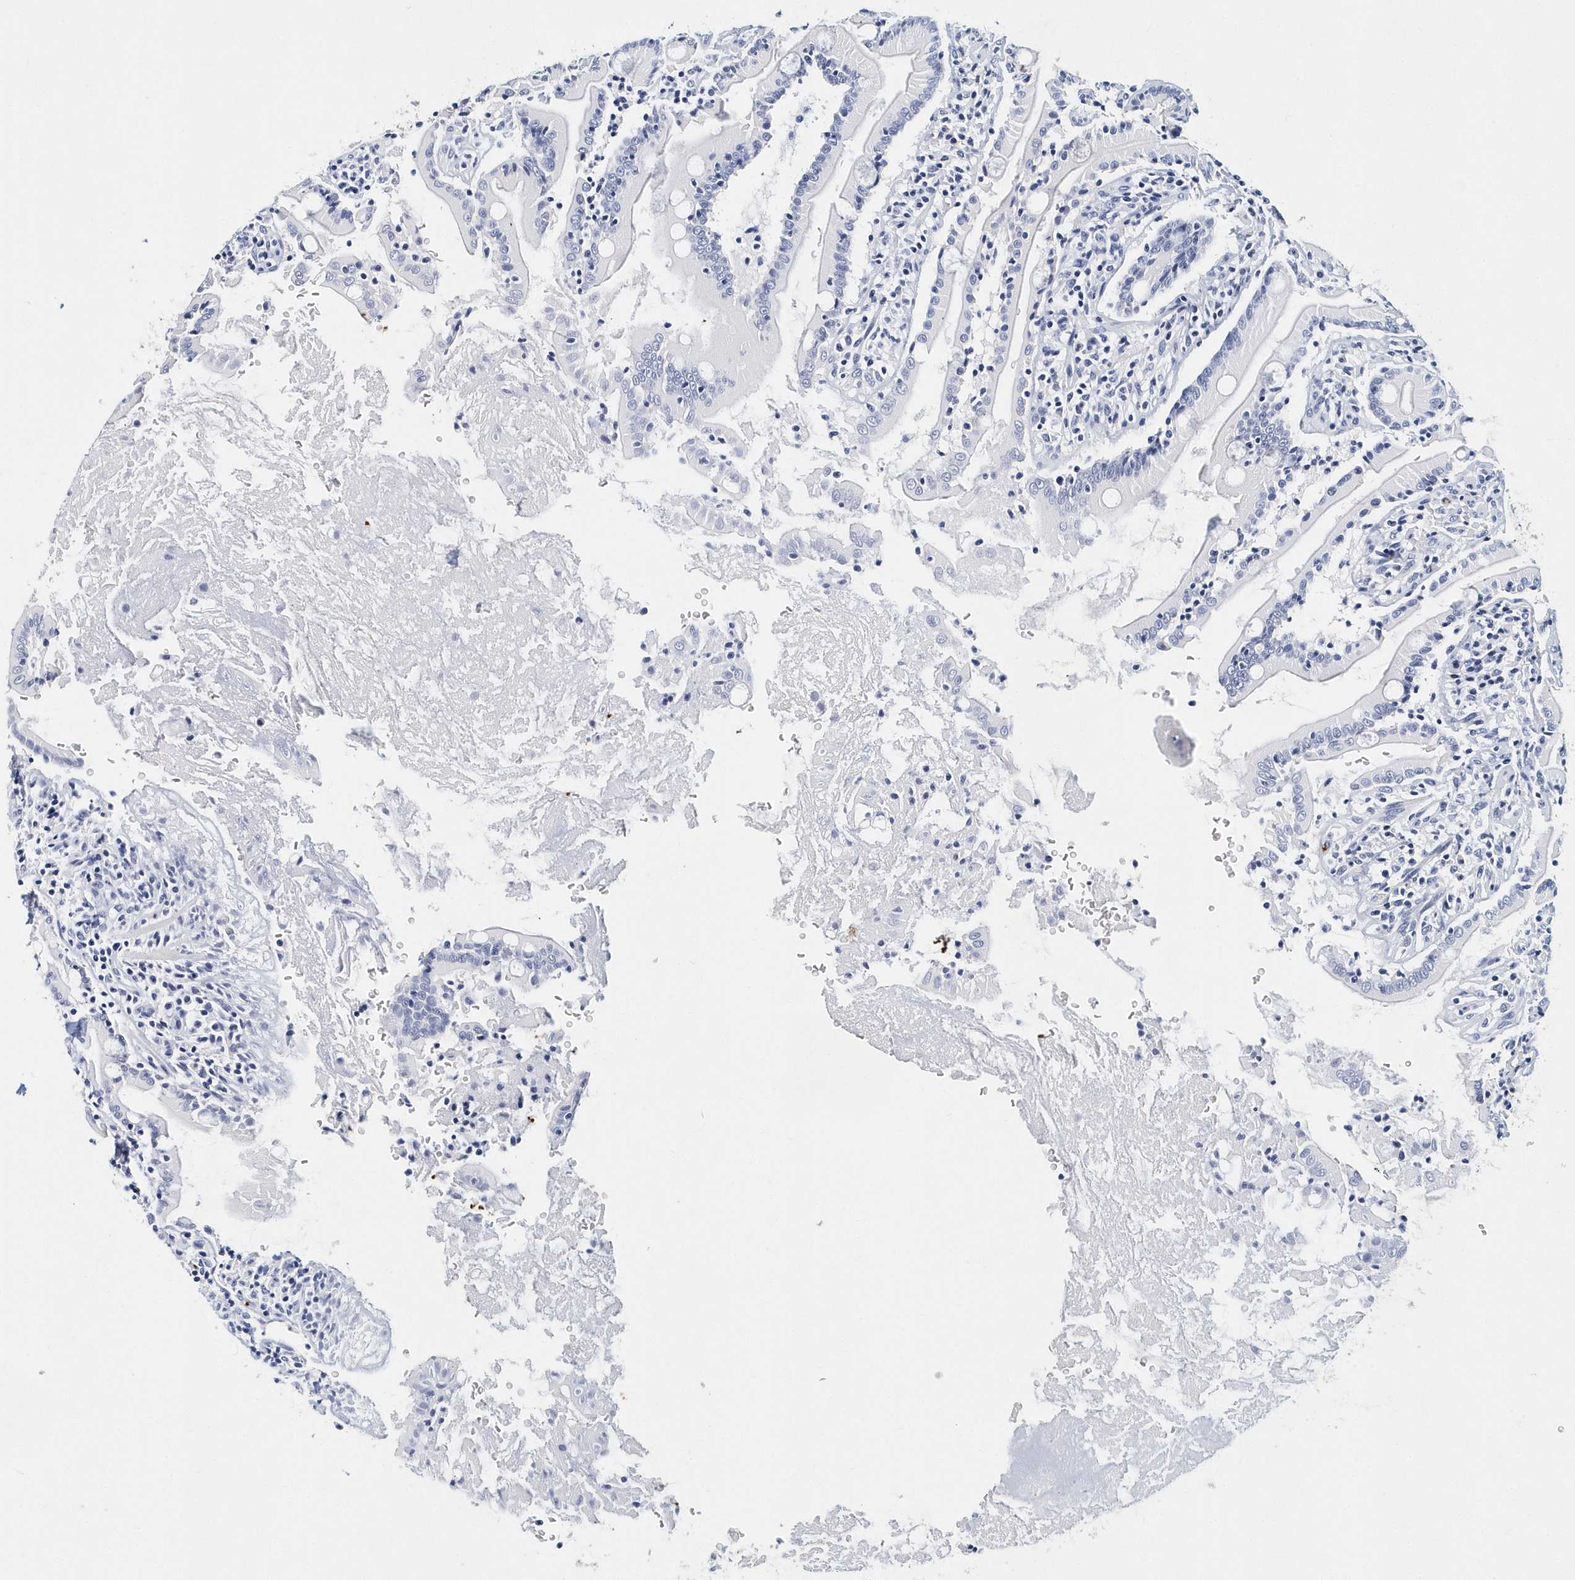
{"staining": {"intensity": "negative", "quantity": "none", "location": "none"}, "tissue": "duodenum", "cell_type": "Glandular cells", "image_type": "normal", "snomed": [{"axis": "morphology", "description": "Normal tissue, NOS"}, {"axis": "topography", "description": "Duodenum"}], "caption": "Immunohistochemistry histopathology image of benign duodenum stained for a protein (brown), which displays no expression in glandular cells.", "gene": "ITGA2B", "patient": {"sex": "male", "age": 35}}